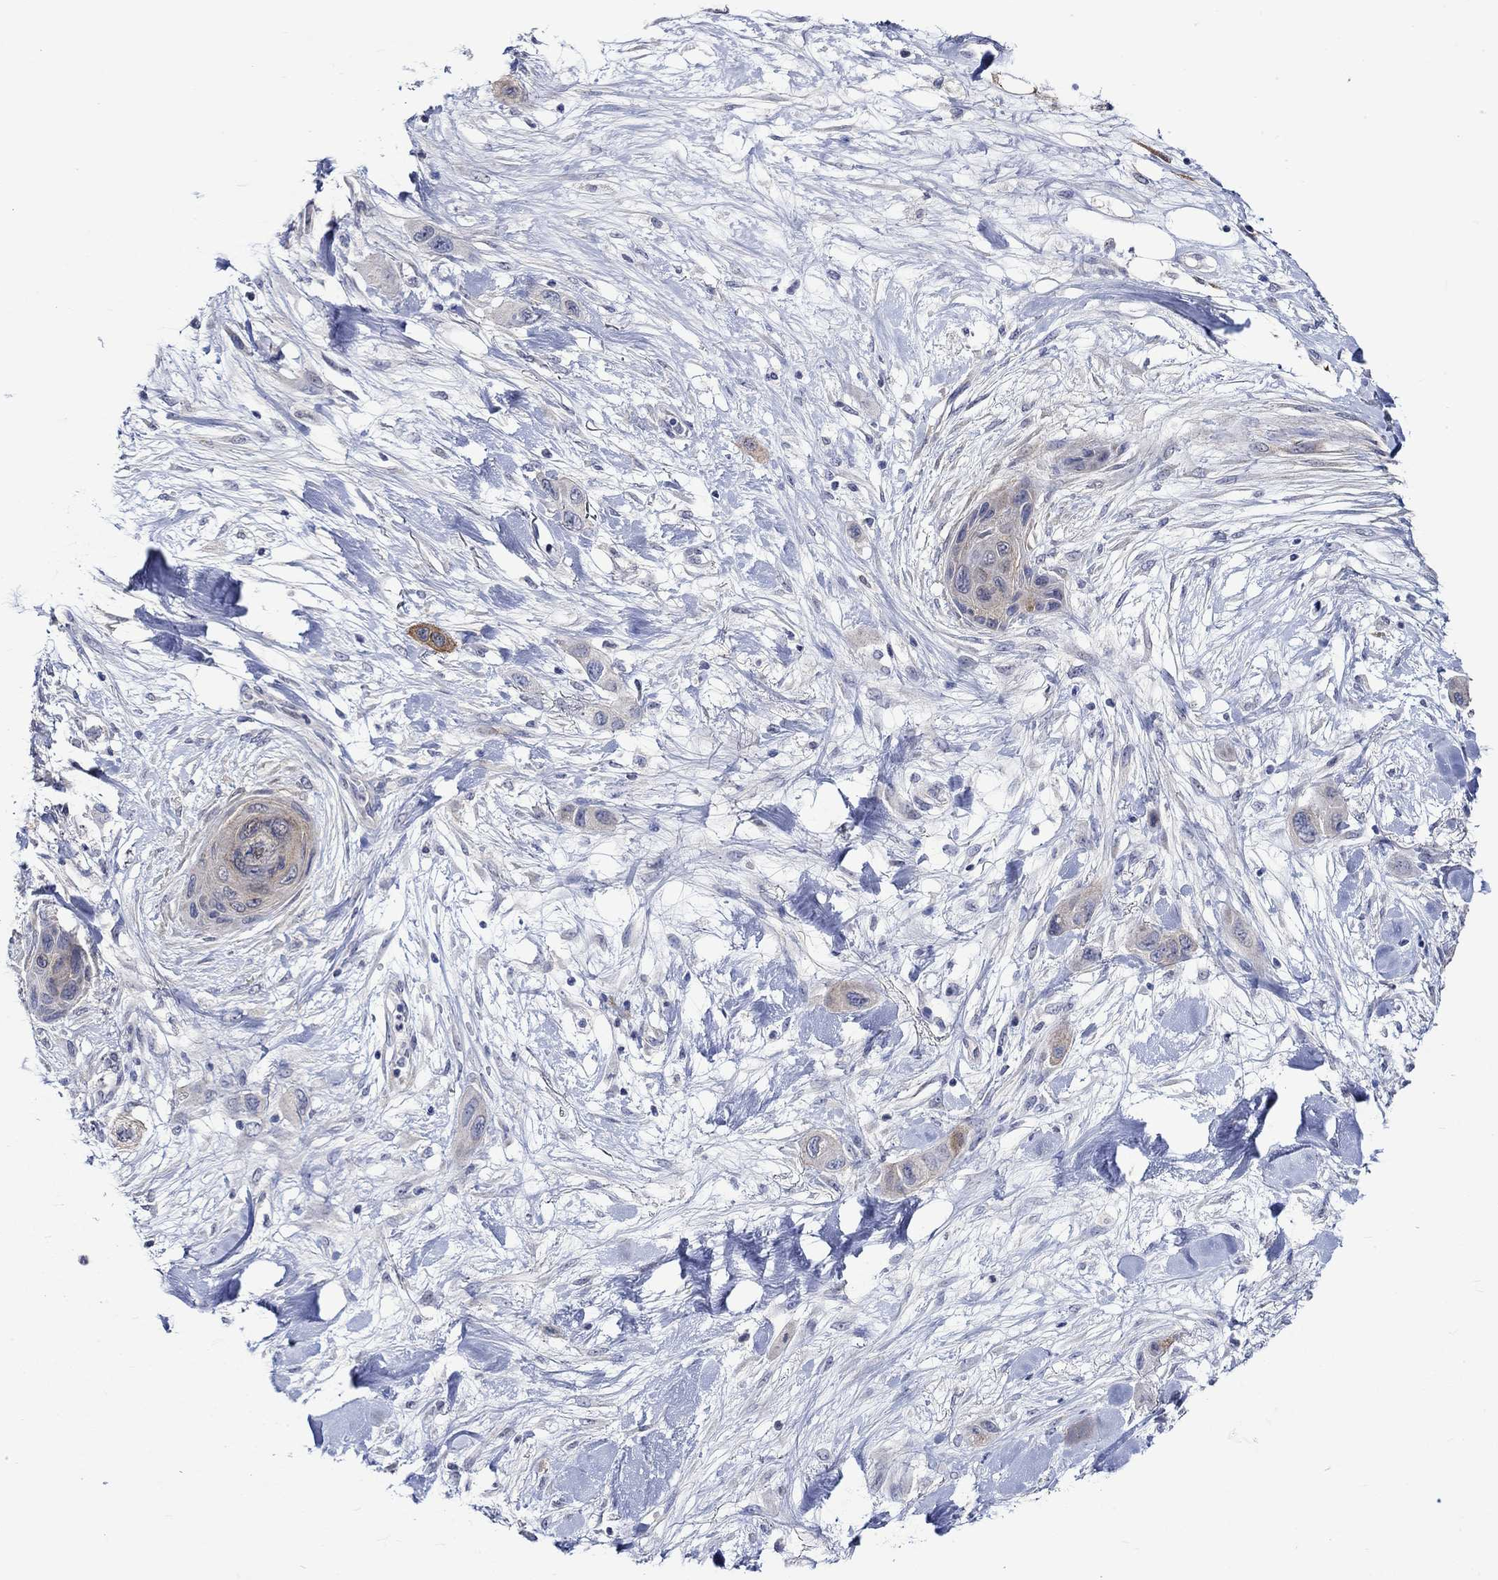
{"staining": {"intensity": "weak", "quantity": "25%-75%", "location": "cytoplasmic/membranous"}, "tissue": "skin cancer", "cell_type": "Tumor cells", "image_type": "cancer", "snomed": [{"axis": "morphology", "description": "Squamous cell carcinoma, NOS"}, {"axis": "topography", "description": "Skin"}], "caption": "A brown stain highlights weak cytoplasmic/membranous expression of a protein in human squamous cell carcinoma (skin) tumor cells.", "gene": "CRYAB", "patient": {"sex": "male", "age": 79}}